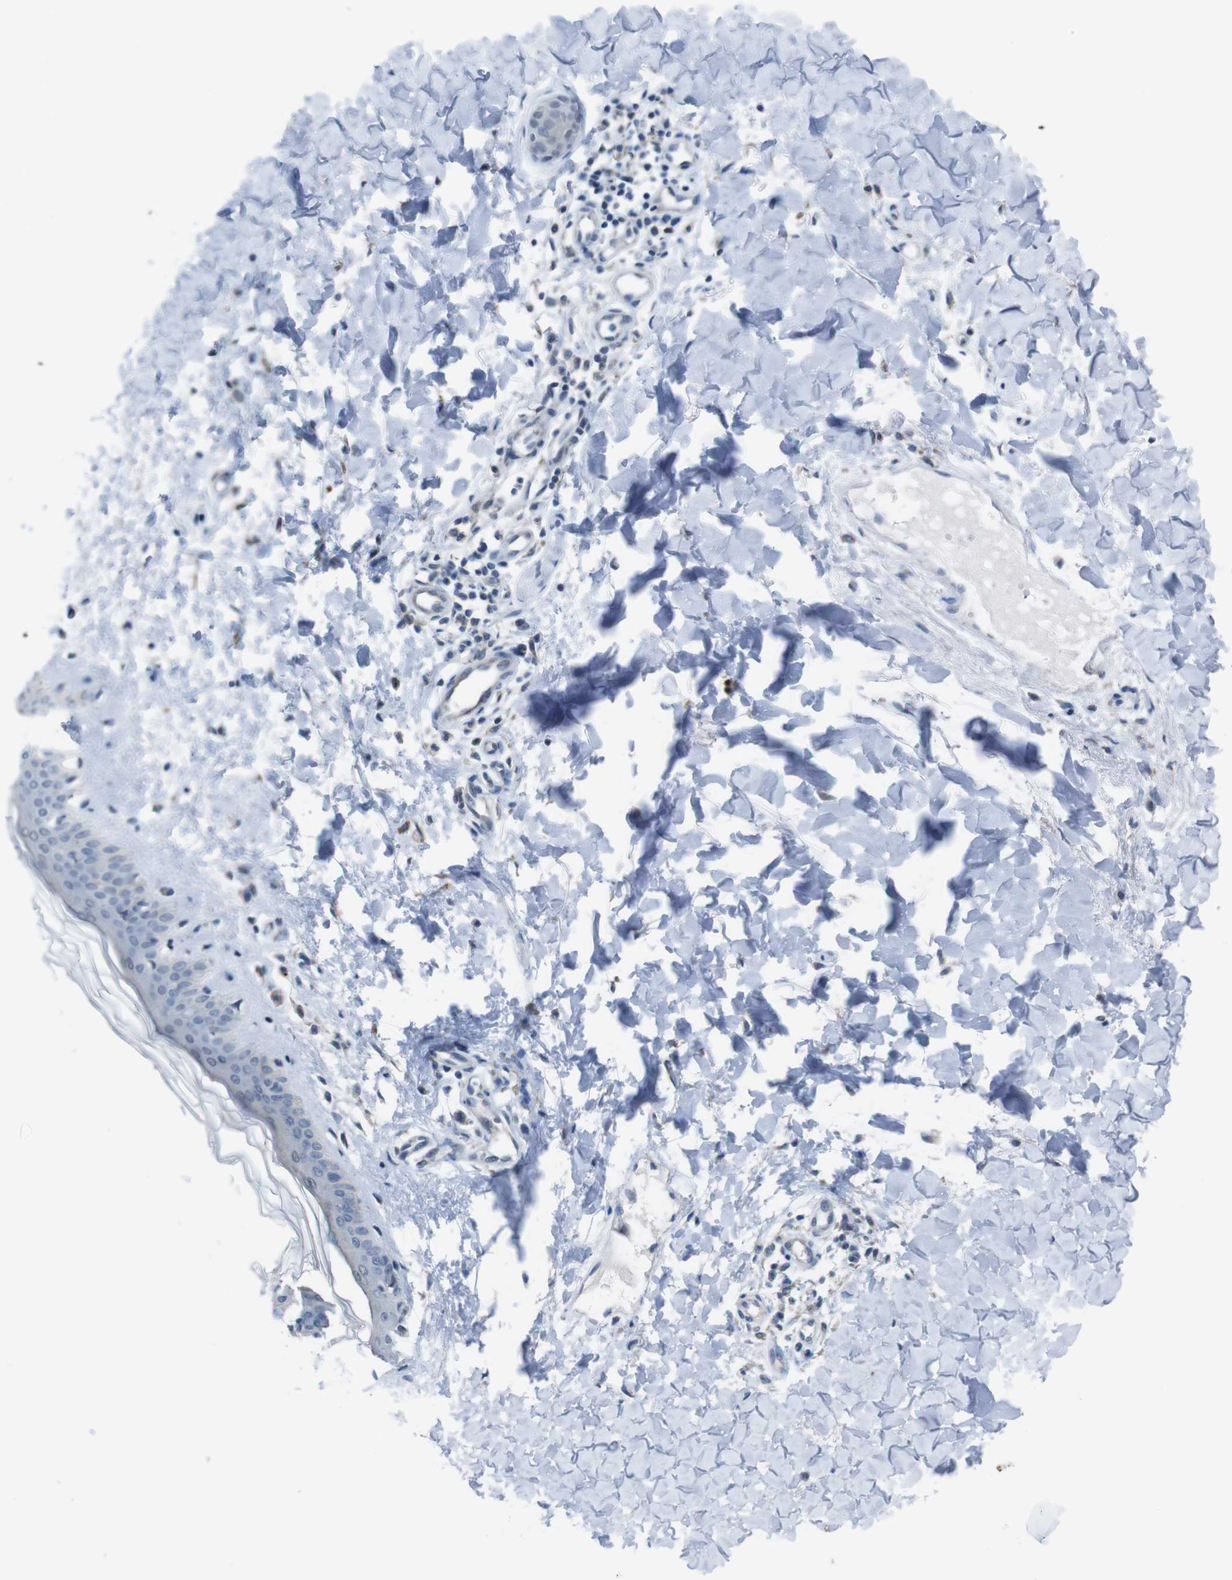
{"staining": {"intensity": "negative", "quantity": "none", "location": "none"}, "tissue": "skin", "cell_type": "Fibroblasts", "image_type": "normal", "snomed": [{"axis": "morphology", "description": "Normal tissue, NOS"}, {"axis": "topography", "description": "Skin"}], "caption": "Histopathology image shows no significant protein positivity in fibroblasts of benign skin. Nuclei are stained in blue.", "gene": "CDH22", "patient": {"sex": "female", "age": 41}}